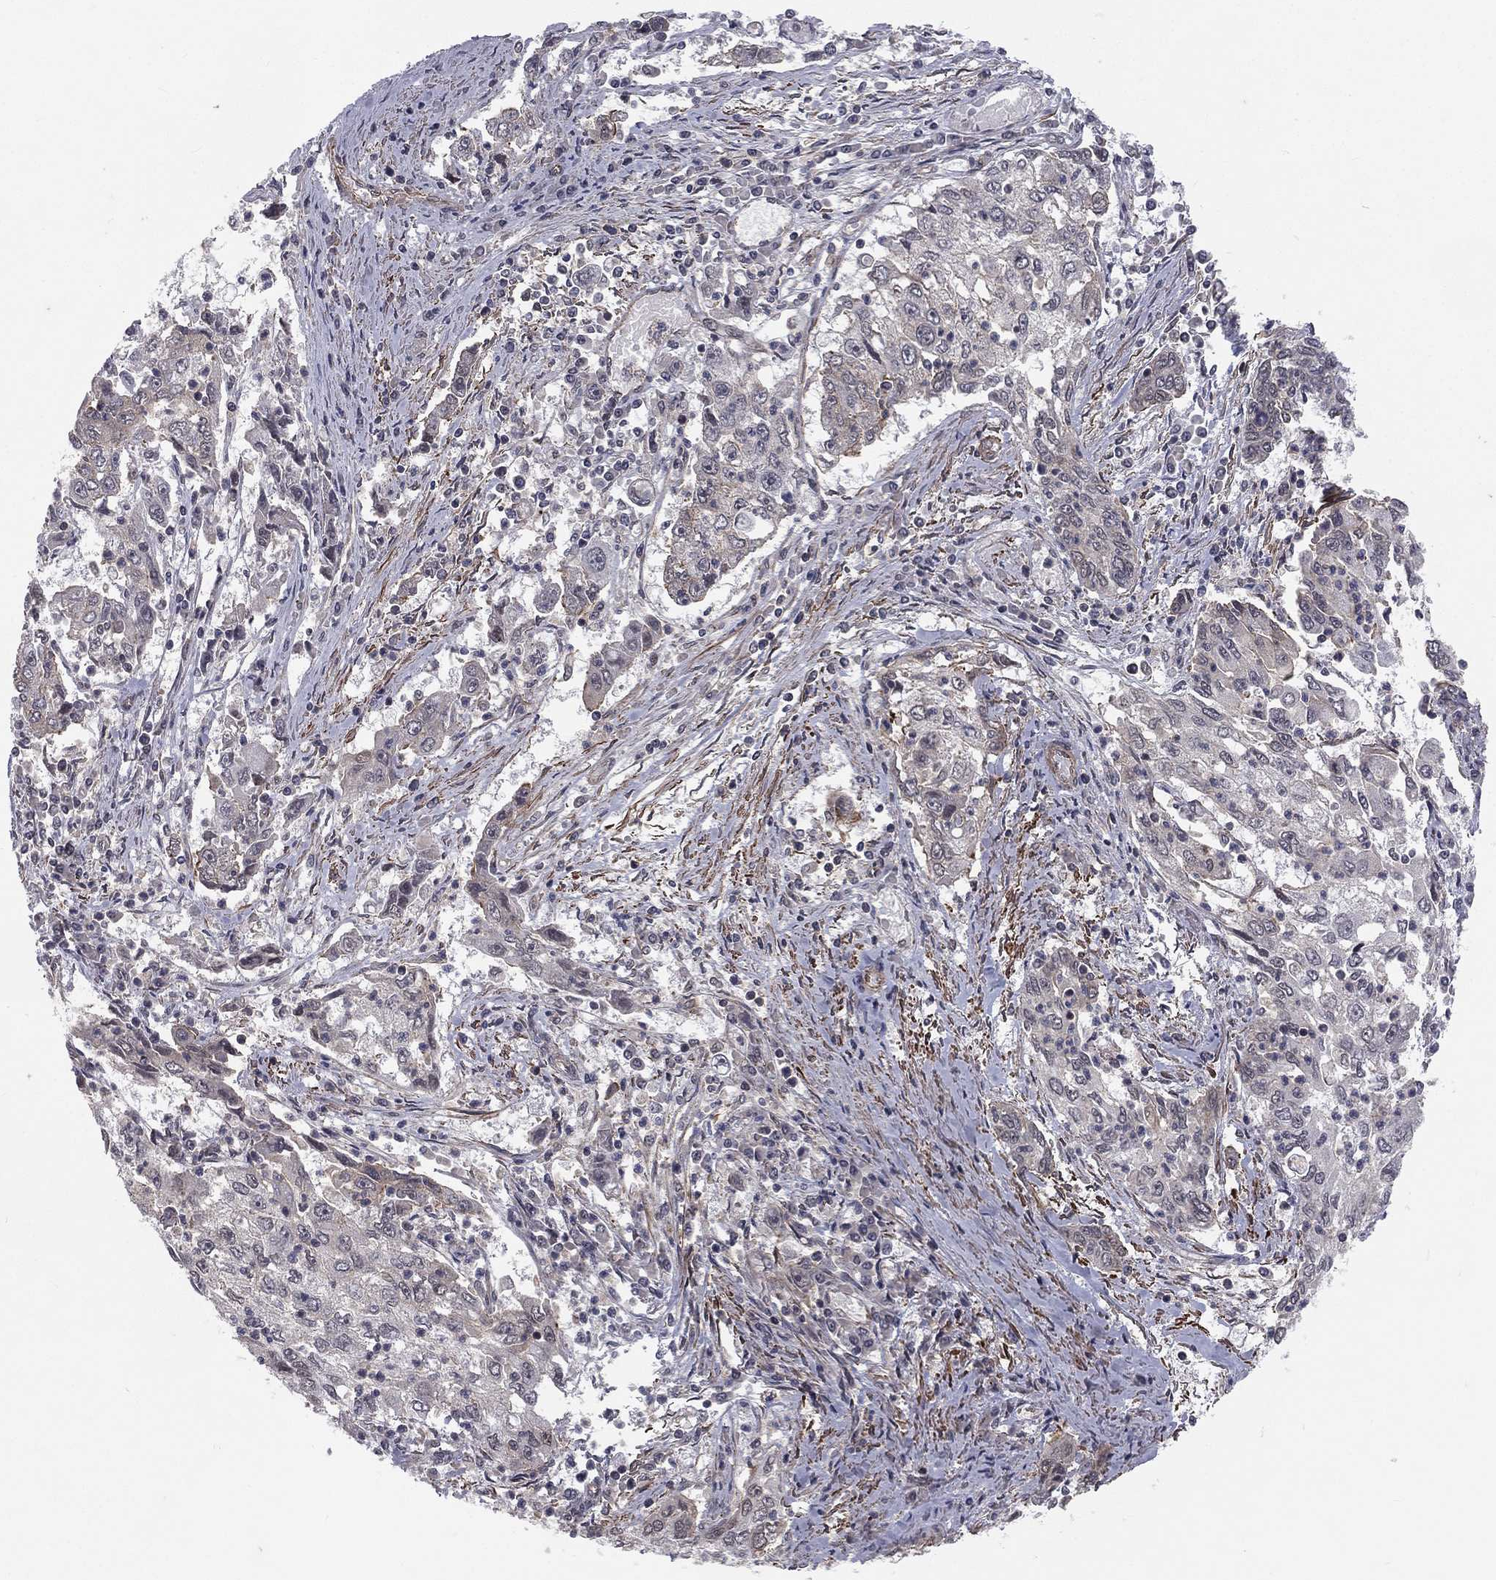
{"staining": {"intensity": "negative", "quantity": "none", "location": "none"}, "tissue": "cervical cancer", "cell_type": "Tumor cells", "image_type": "cancer", "snomed": [{"axis": "morphology", "description": "Squamous cell carcinoma, NOS"}, {"axis": "topography", "description": "Cervix"}], "caption": "There is no significant staining in tumor cells of squamous cell carcinoma (cervical).", "gene": "MORC2", "patient": {"sex": "female", "age": 36}}